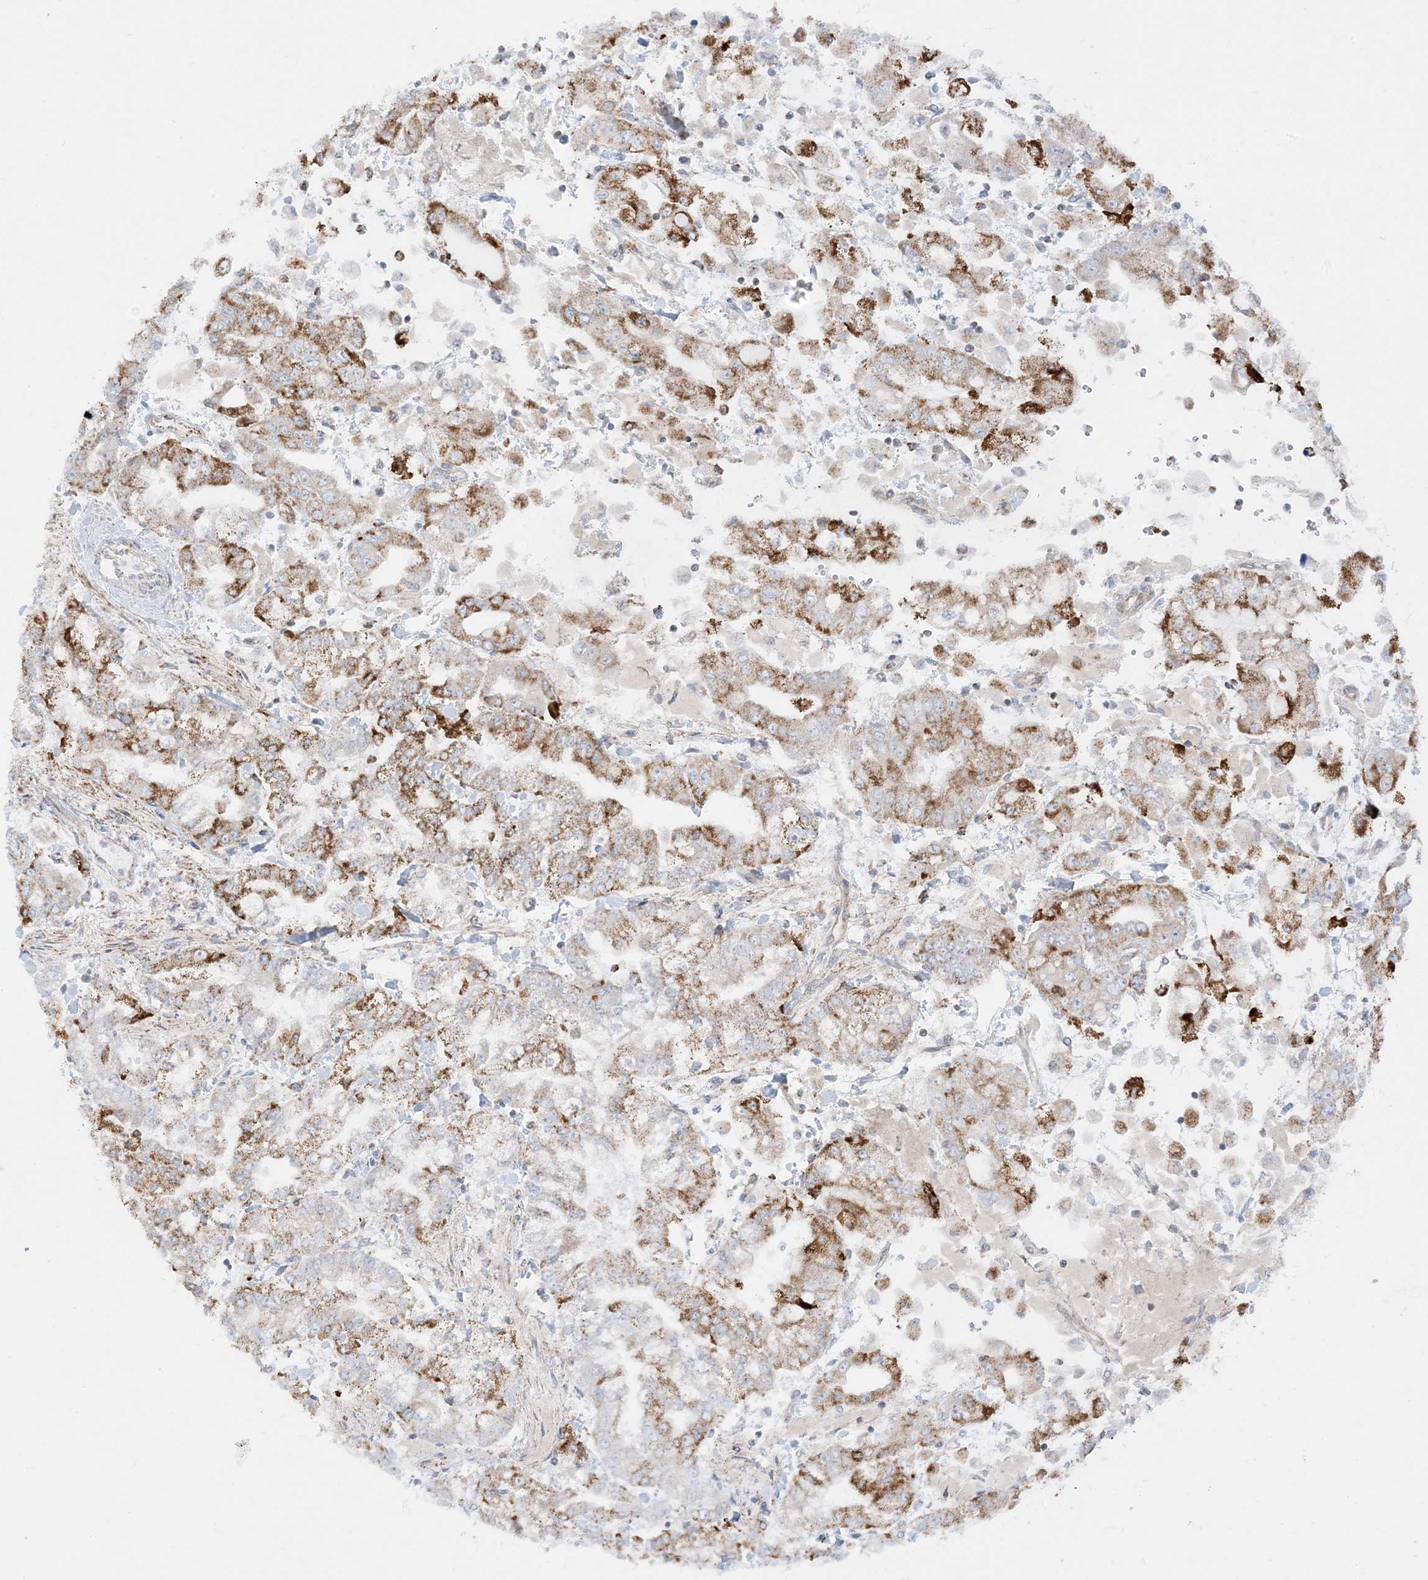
{"staining": {"intensity": "moderate", "quantity": "25%-75%", "location": "cytoplasmic/membranous"}, "tissue": "stomach cancer", "cell_type": "Tumor cells", "image_type": "cancer", "snomed": [{"axis": "morphology", "description": "Normal tissue, NOS"}, {"axis": "morphology", "description": "Adenocarcinoma, NOS"}, {"axis": "topography", "description": "Stomach, upper"}, {"axis": "topography", "description": "Stomach"}], "caption": "A histopathology image of human adenocarcinoma (stomach) stained for a protein shows moderate cytoplasmic/membranous brown staining in tumor cells.", "gene": "MRPS36", "patient": {"sex": "male", "age": 76}}